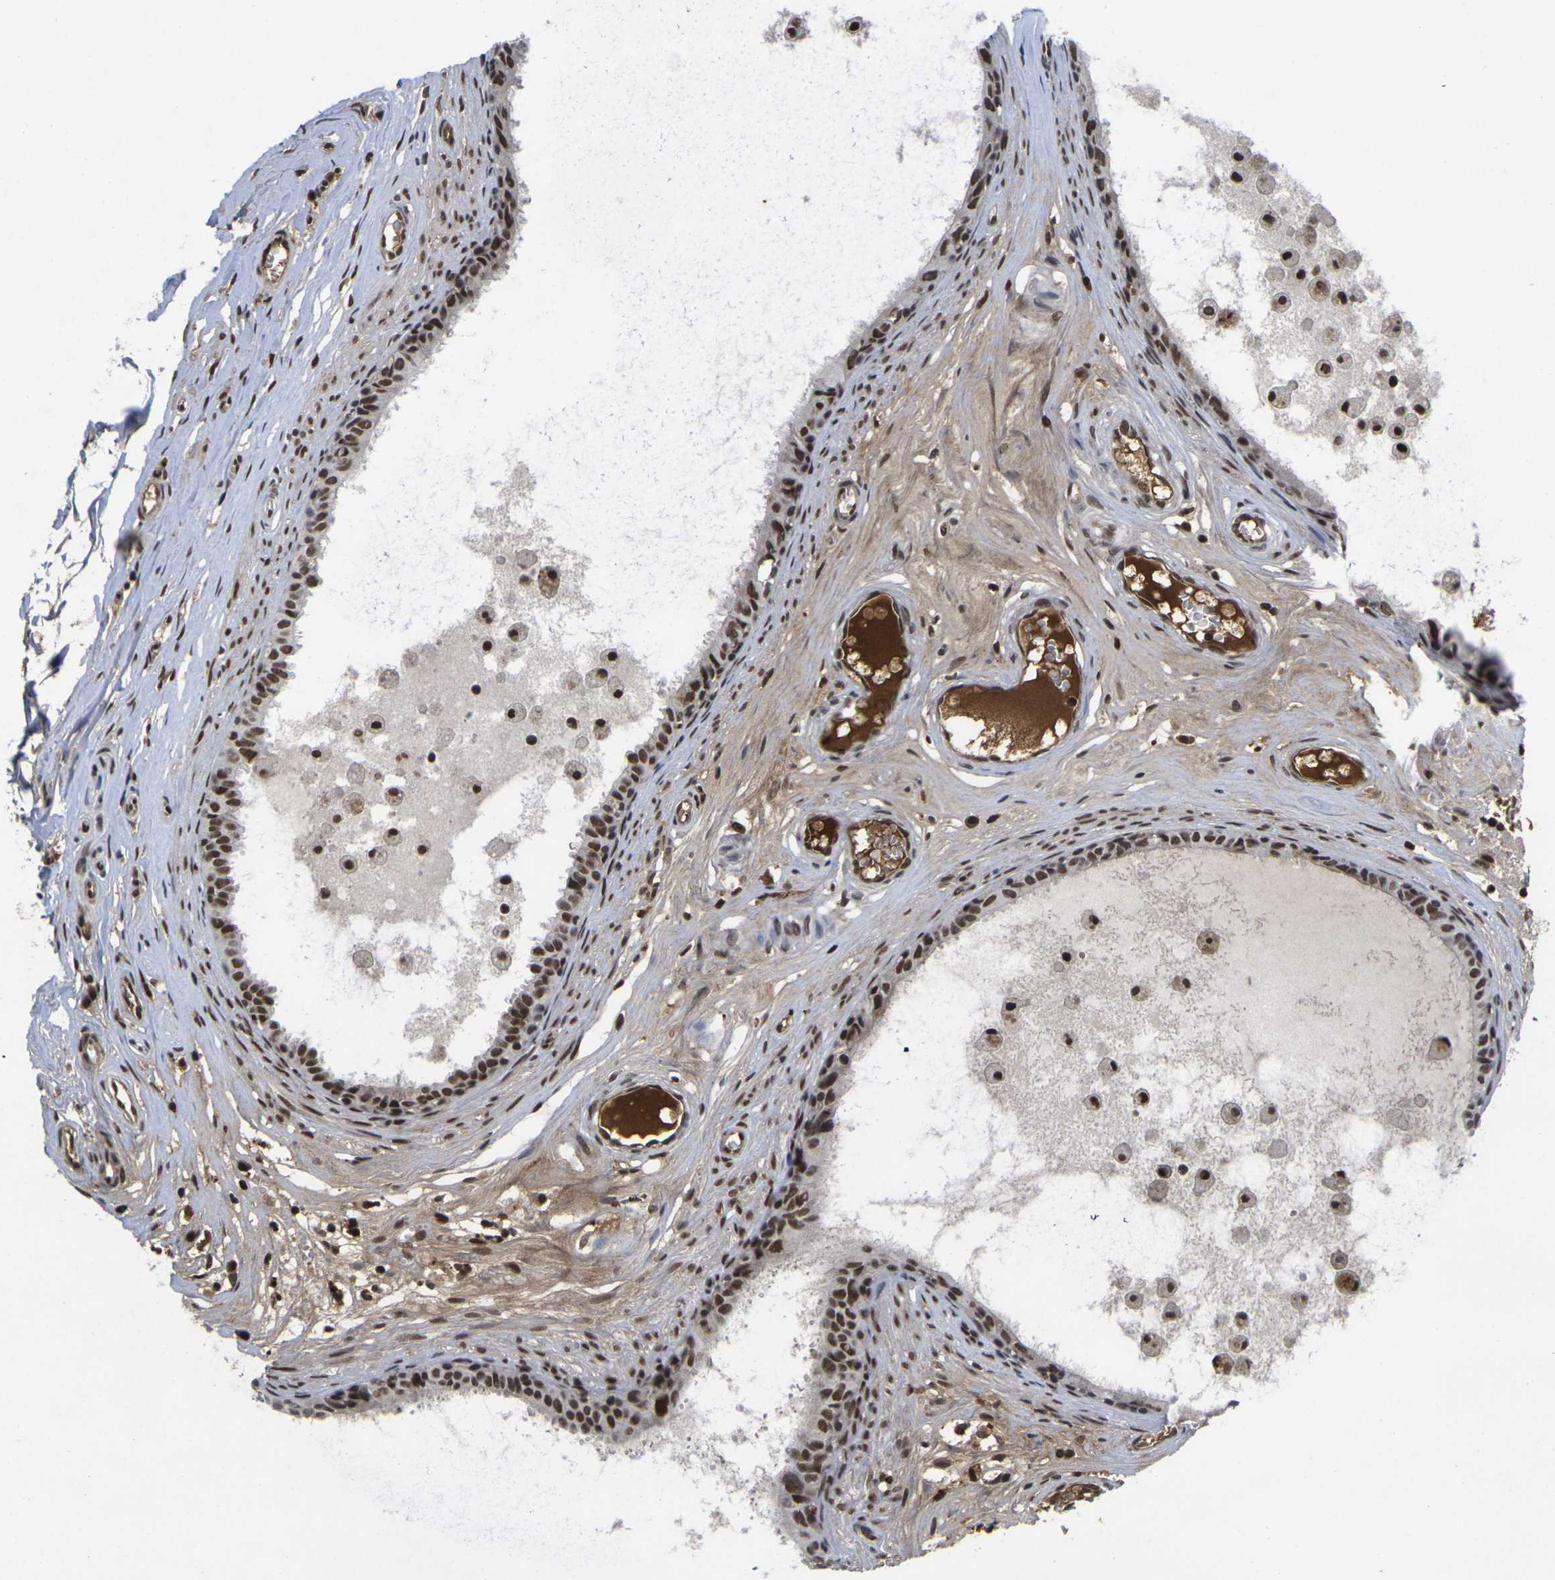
{"staining": {"intensity": "strong", "quantity": ">75%", "location": "nuclear"}, "tissue": "epididymis", "cell_type": "Glandular cells", "image_type": "normal", "snomed": [{"axis": "morphology", "description": "Normal tissue, NOS"}, {"axis": "morphology", "description": "Inflammation, NOS"}, {"axis": "topography", "description": "Epididymis"}], "caption": "IHC photomicrograph of unremarkable epididymis: human epididymis stained using IHC shows high levels of strong protein expression localized specifically in the nuclear of glandular cells, appearing as a nuclear brown color.", "gene": "GTF2E1", "patient": {"sex": "male", "age": 85}}